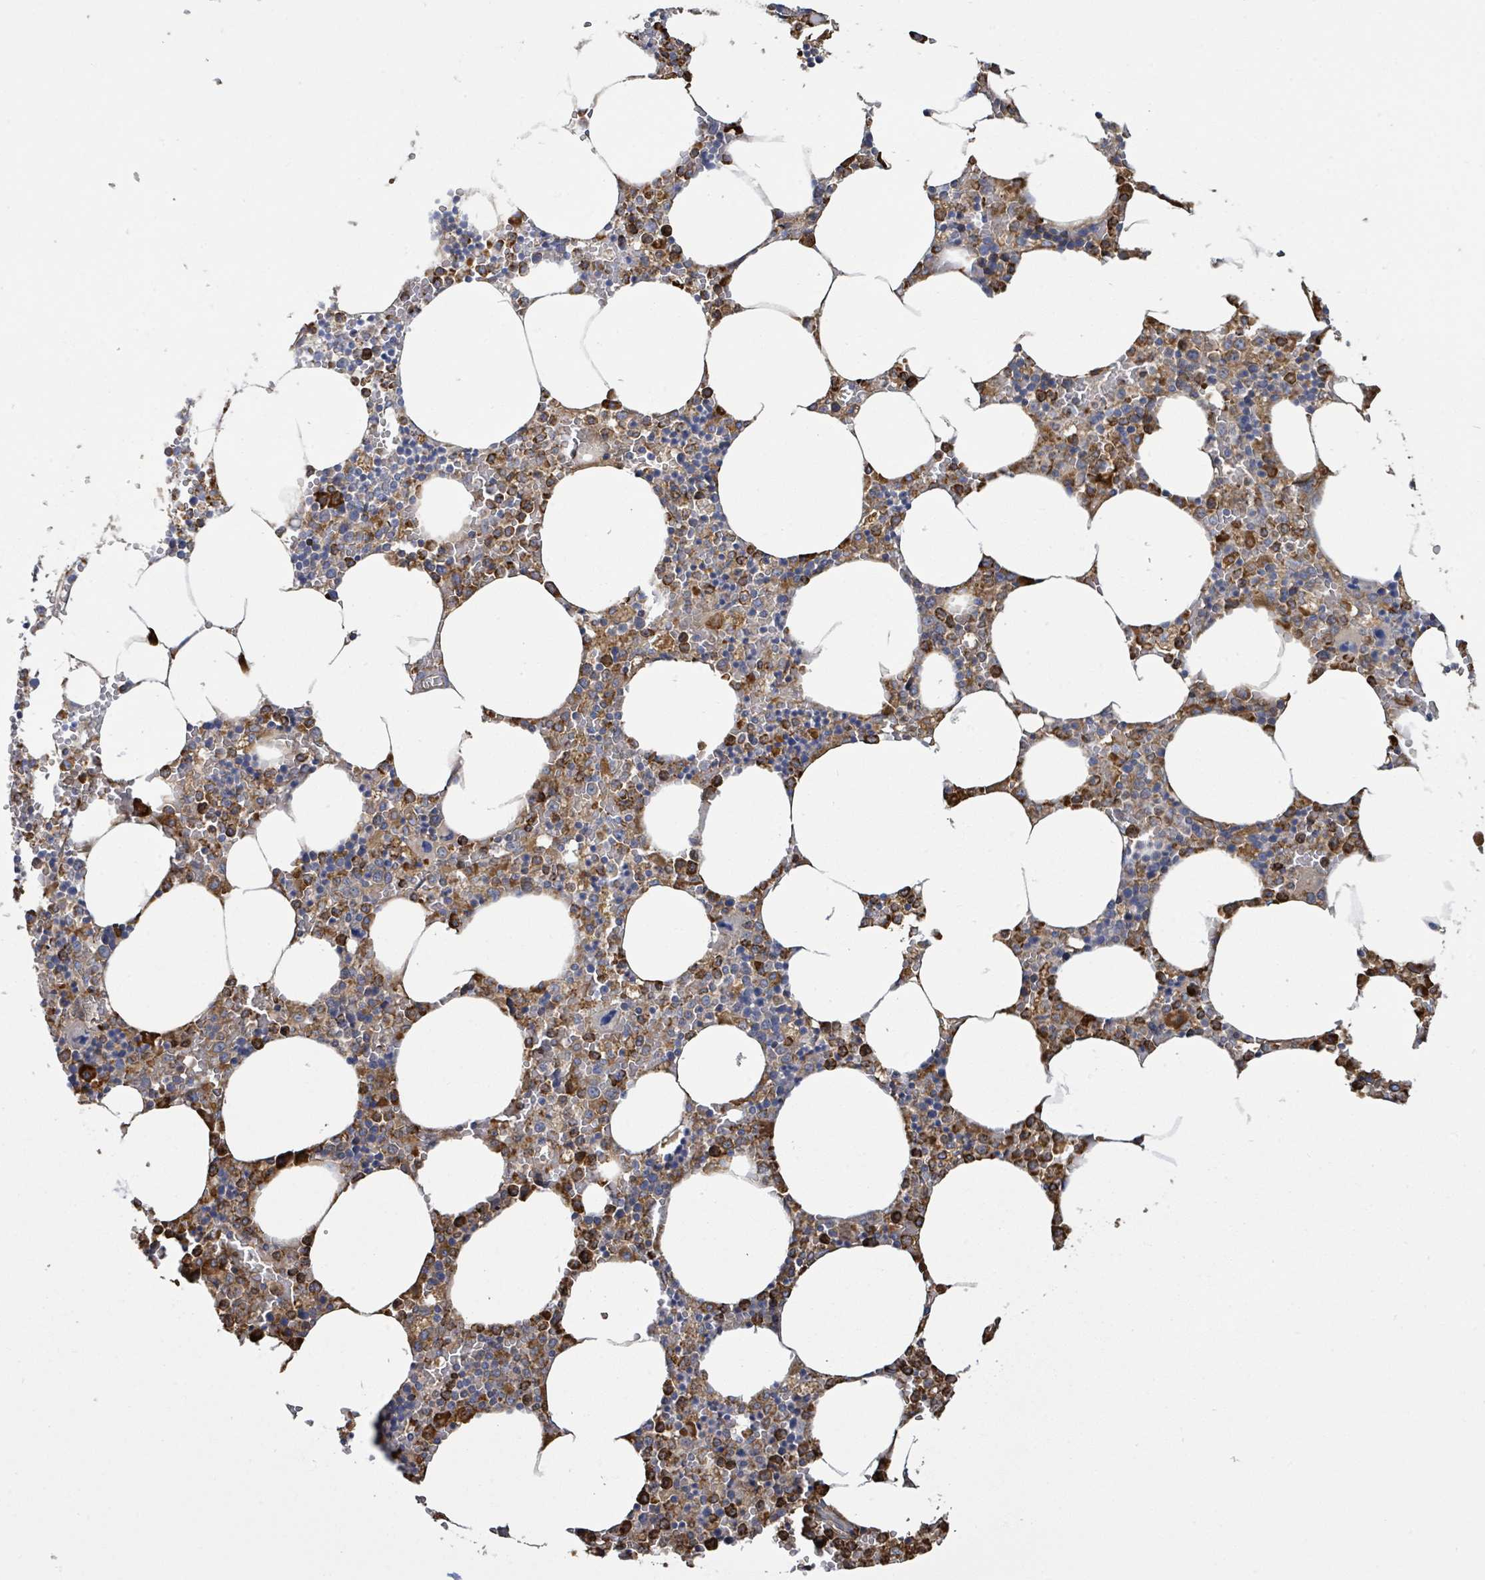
{"staining": {"intensity": "strong", "quantity": "25%-75%", "location": "cytoplasmic/membranous"}, "tissue": "bone marrow", "cell_type": "Hematopoietic cells", "image_type": "normal", "snomed": [{"axis": "morphology", "description": "Normal tissue, NOS"}, {"axis": "topography", "description": "Bone marrow"}], "caption": "DAB immunohistochemical staining of unremarkable bone marrow displays strong cytoplasmic/membranous protein positivity in about 25%-75% of hematopoietic cells.", "gene": "RFPL4AL1", "patient": {"sex": "male", "age": 70}}